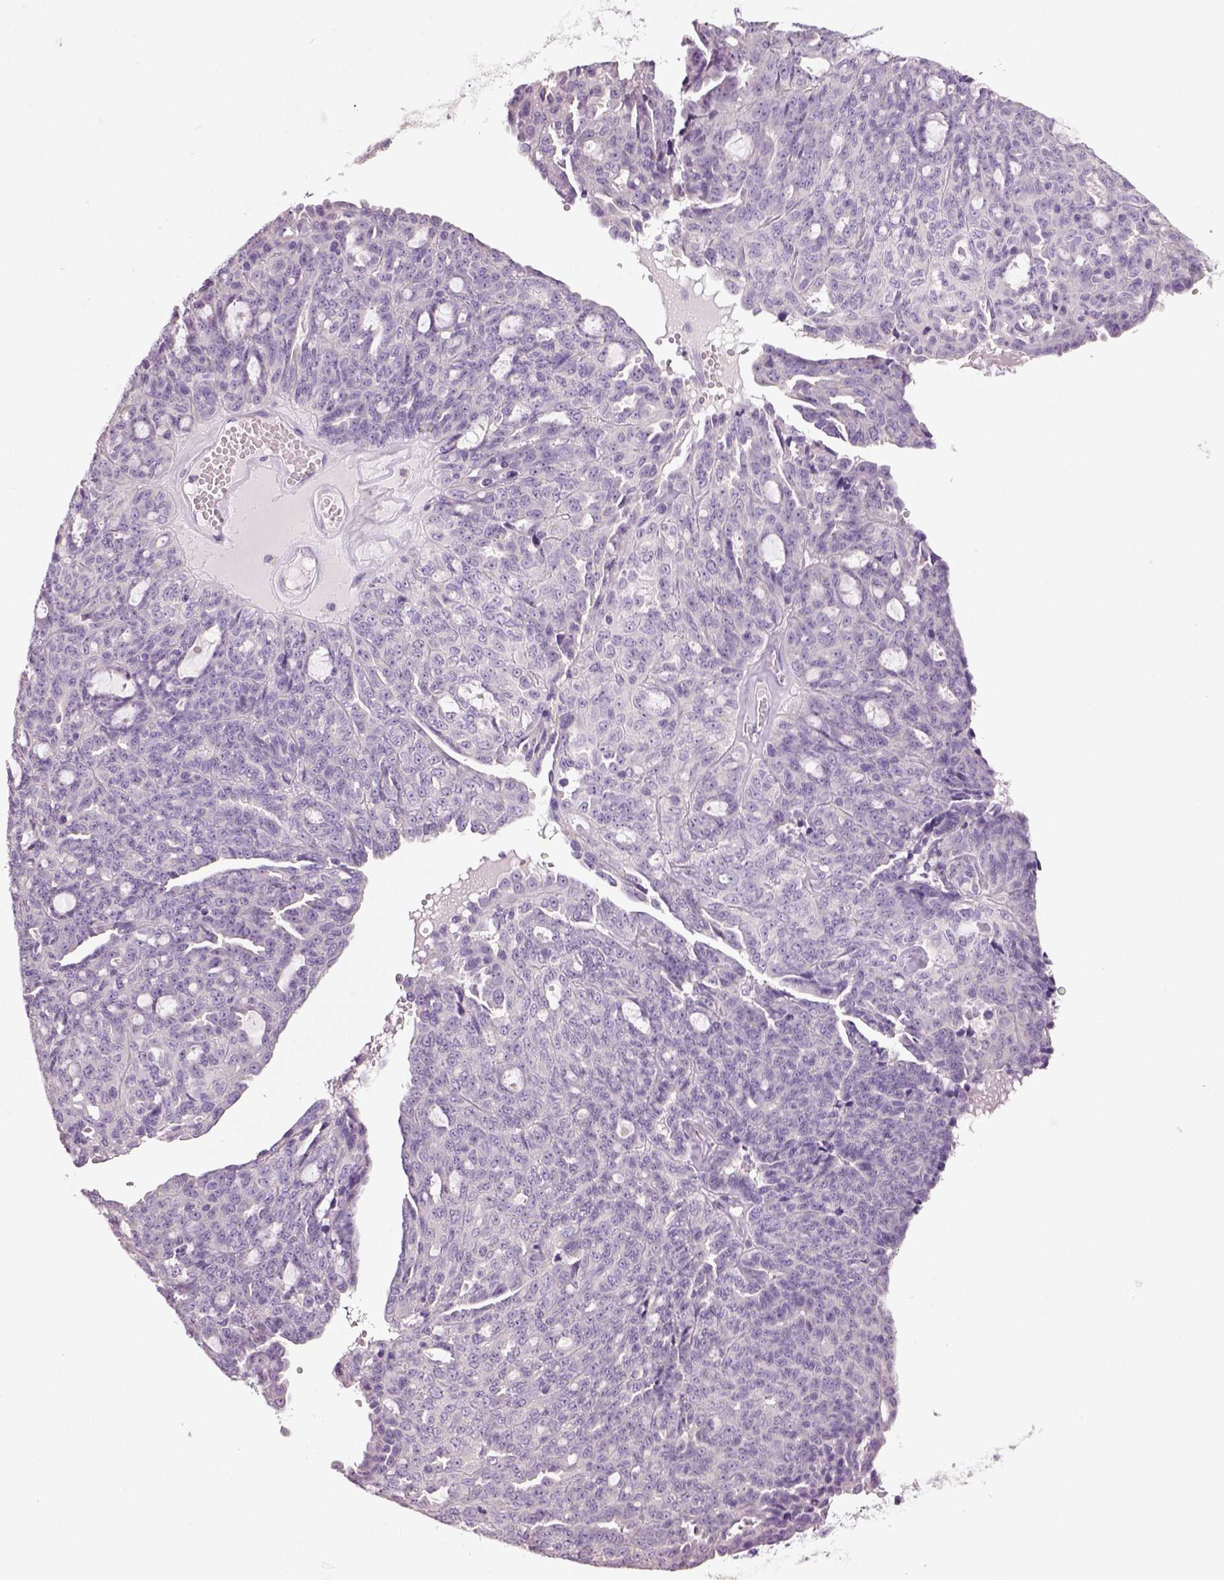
{"staining": {"intensity": "negative", "quantity": "none", "location": "none"}, "tissue": "ovarian cancer", "cell_type": "Tumor cells", "image_type": "cancer", "snomed": [{"axis": "morphology", "description": "Cystadenocarcinoma, serous, NOS"}, {"axis": "topography", "description": "Ovary"}], "caption": "This is an IHC image of human serous cystadenocarcinoma (ovarian). There is no positivity in tumor cells.", "gene": "NECAB2", "patient": {"sex": "female", "age": 71}}